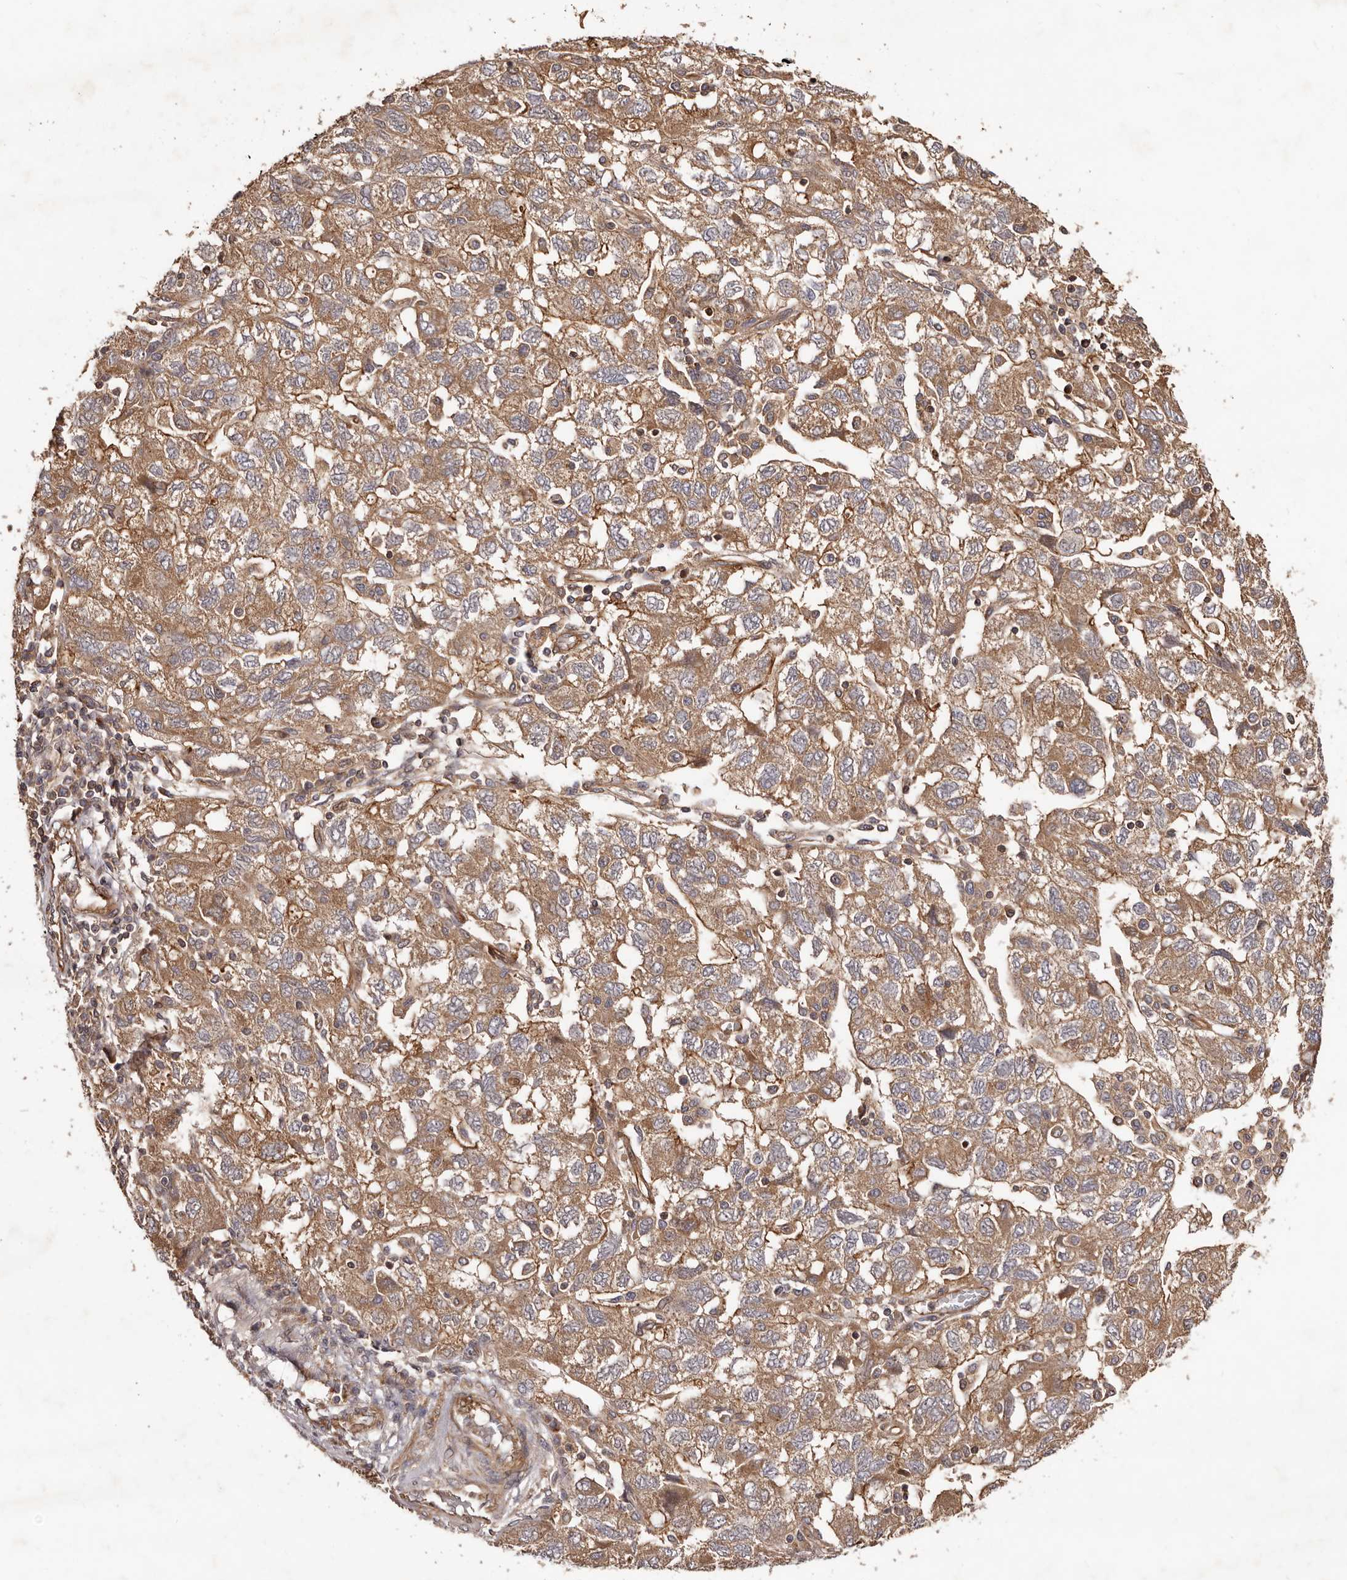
{"staining": {"intensity": "moderate", "quantity": ">75%", "location": "cytoplasmic/membranous"}, "tissue": "ovarian cancer", "cell_type": "Tumor cells", "image_type": "cancer", "snomed": [{"axis": "morphology", "description": "Carcinoma, NOS"}, {"axis": "morphology", "description": "Cystadenocarcinoma, serous, NOS"}, {"axis": "topography", "description": "Ovary"}], "caption": "Immunohistochemical staining of human ovarian cancer exhibits medium levels of moderate cytoplasmic/membranous protein expression in approximately >75% of tumor cells.", "gene": "GTPBP1", "patient": {"sex": "female", "age": 69}}